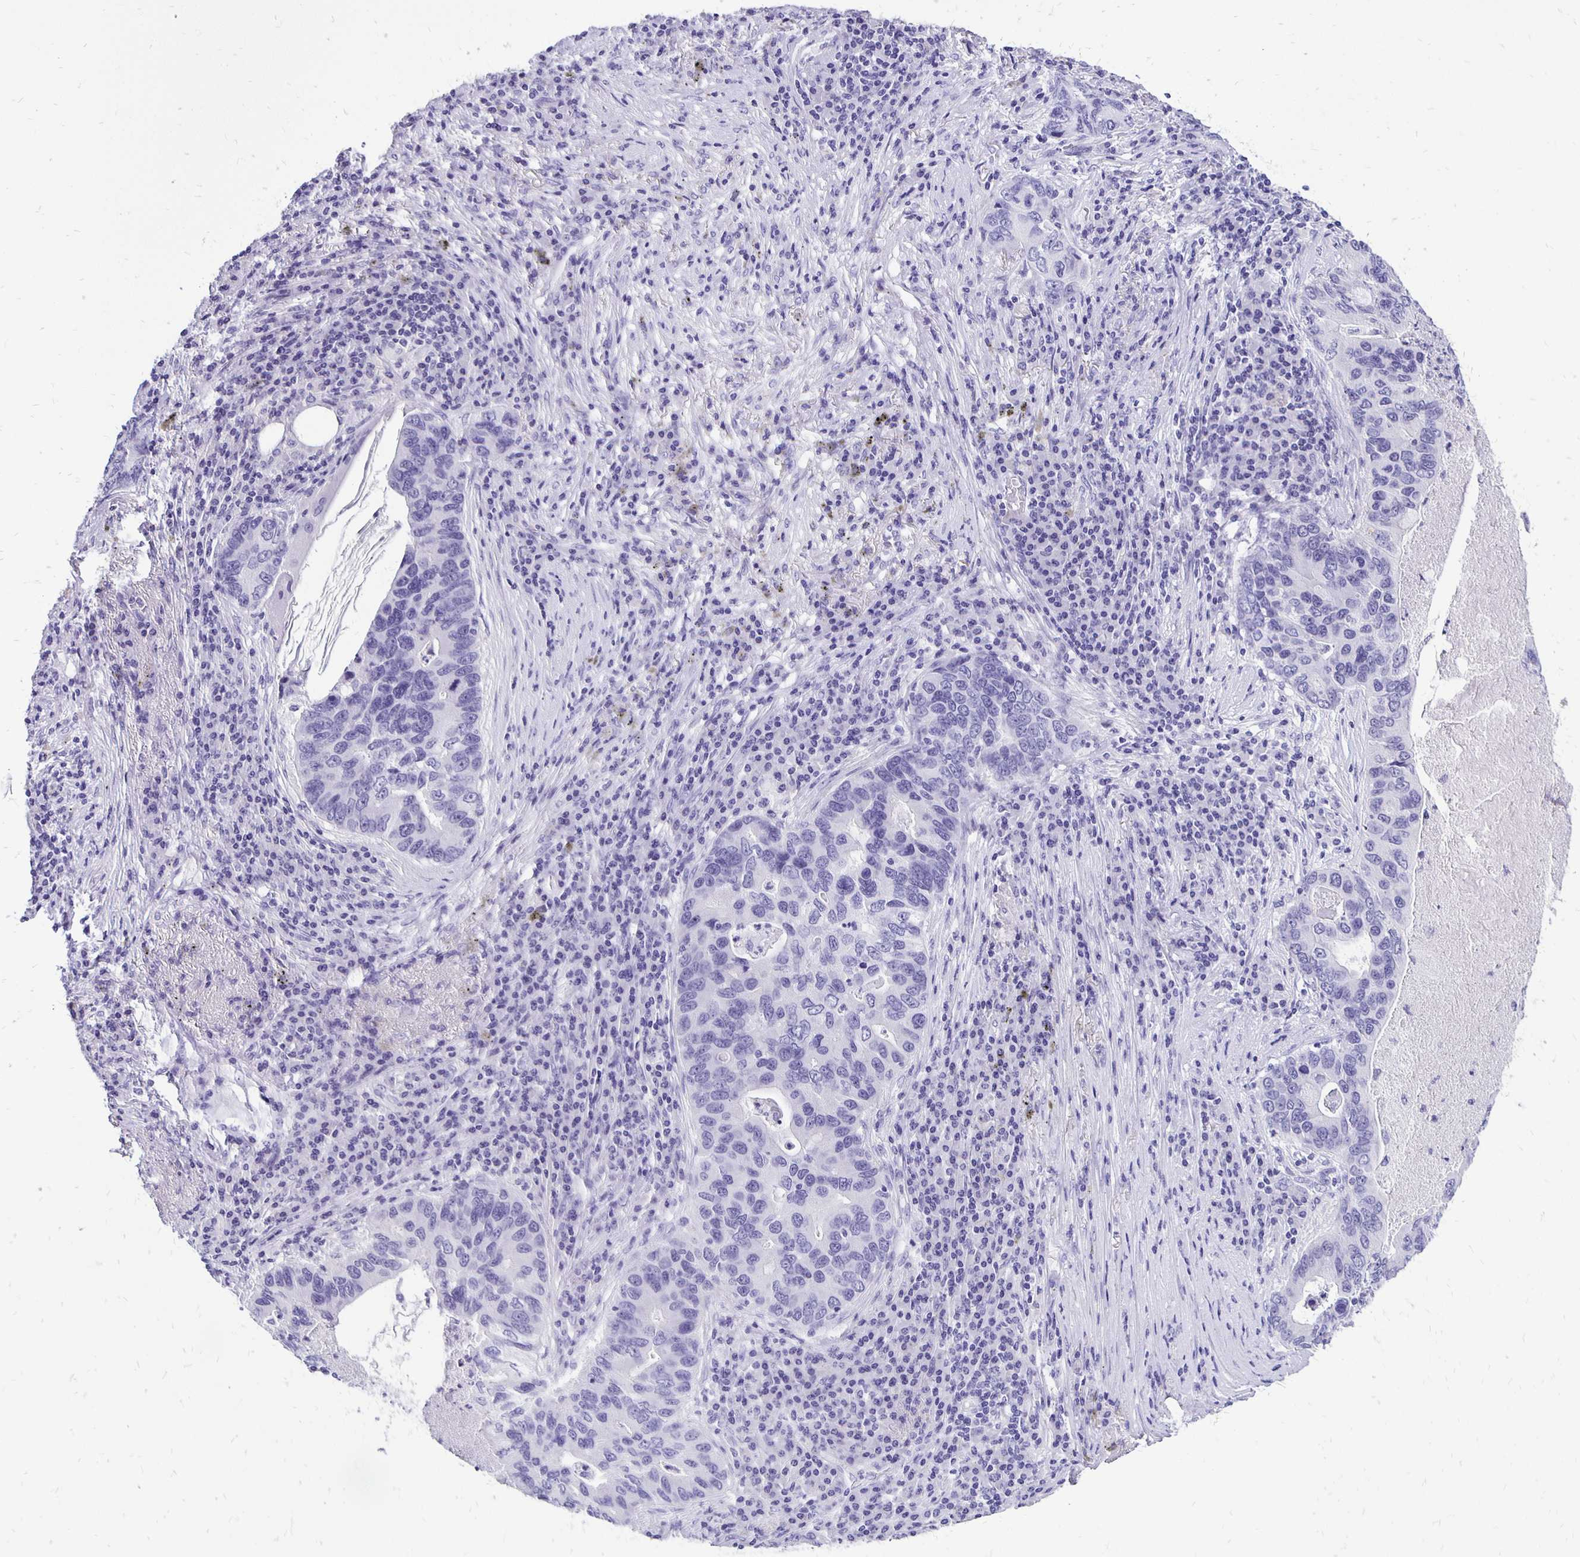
{"staining": {"intensity": "negative", "quantity": "none", "location": "none"}, "tissue": "lung cancer", "cell_type": "Tumor cells", "image_type": "cancer", "snomed": [{"axis": "morphology", "description": "Adenocarcinoma, NOS"}, {"axis": "morphology", "description": "Adenocarcinoma, metastatic, NOS"}, {"axis": "topography", "description": "Lymph node"}, {"axis": "topography", "description": "Lung"}], "caption": "The immunohistochemistry photomicrograph has no significant positivity in tumor cells of adenocarcinoma (lung) tissue.", "gene": "ANKRD45", "patient": {"sex": "female", "age": 54}}